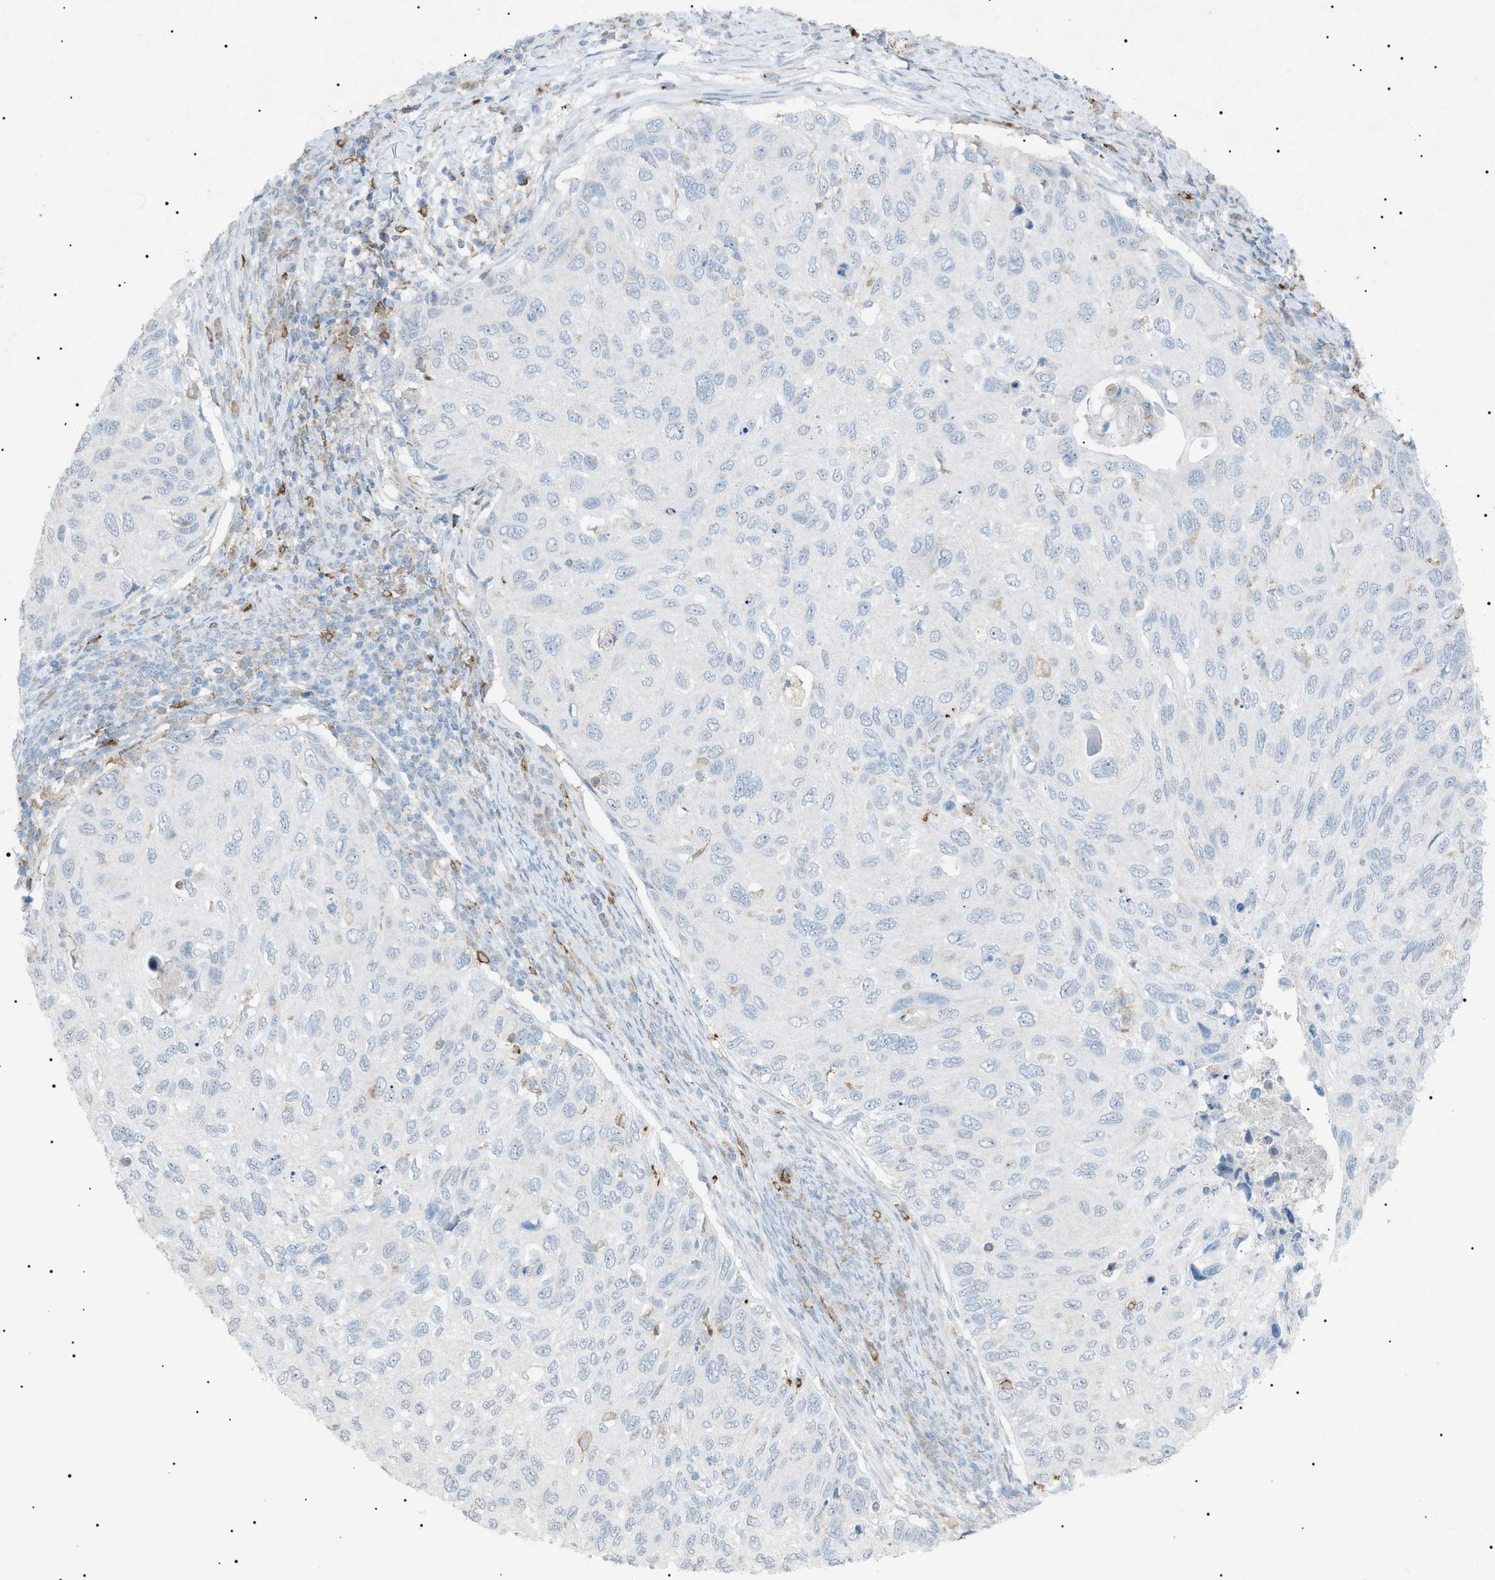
{"staining": {"intensity": "negative", "quantity": "none", "location": "none"}, "tissue": "cervical cancer", "cell_type": "Tumor cells", "image_type": "cancer", "snomed": [{"axis": "morphology", "description": "Squamous cell carcinoma, NOS"}, {"axis": "topography", "description": "Cervix"}], "caption": "A histopathology image of squamous cell carcinoma (cervical) stained for a protein displays no brown staining in tumor cells.", "gene": "BTK", "patient": {"sex": "female", "age": 70}}